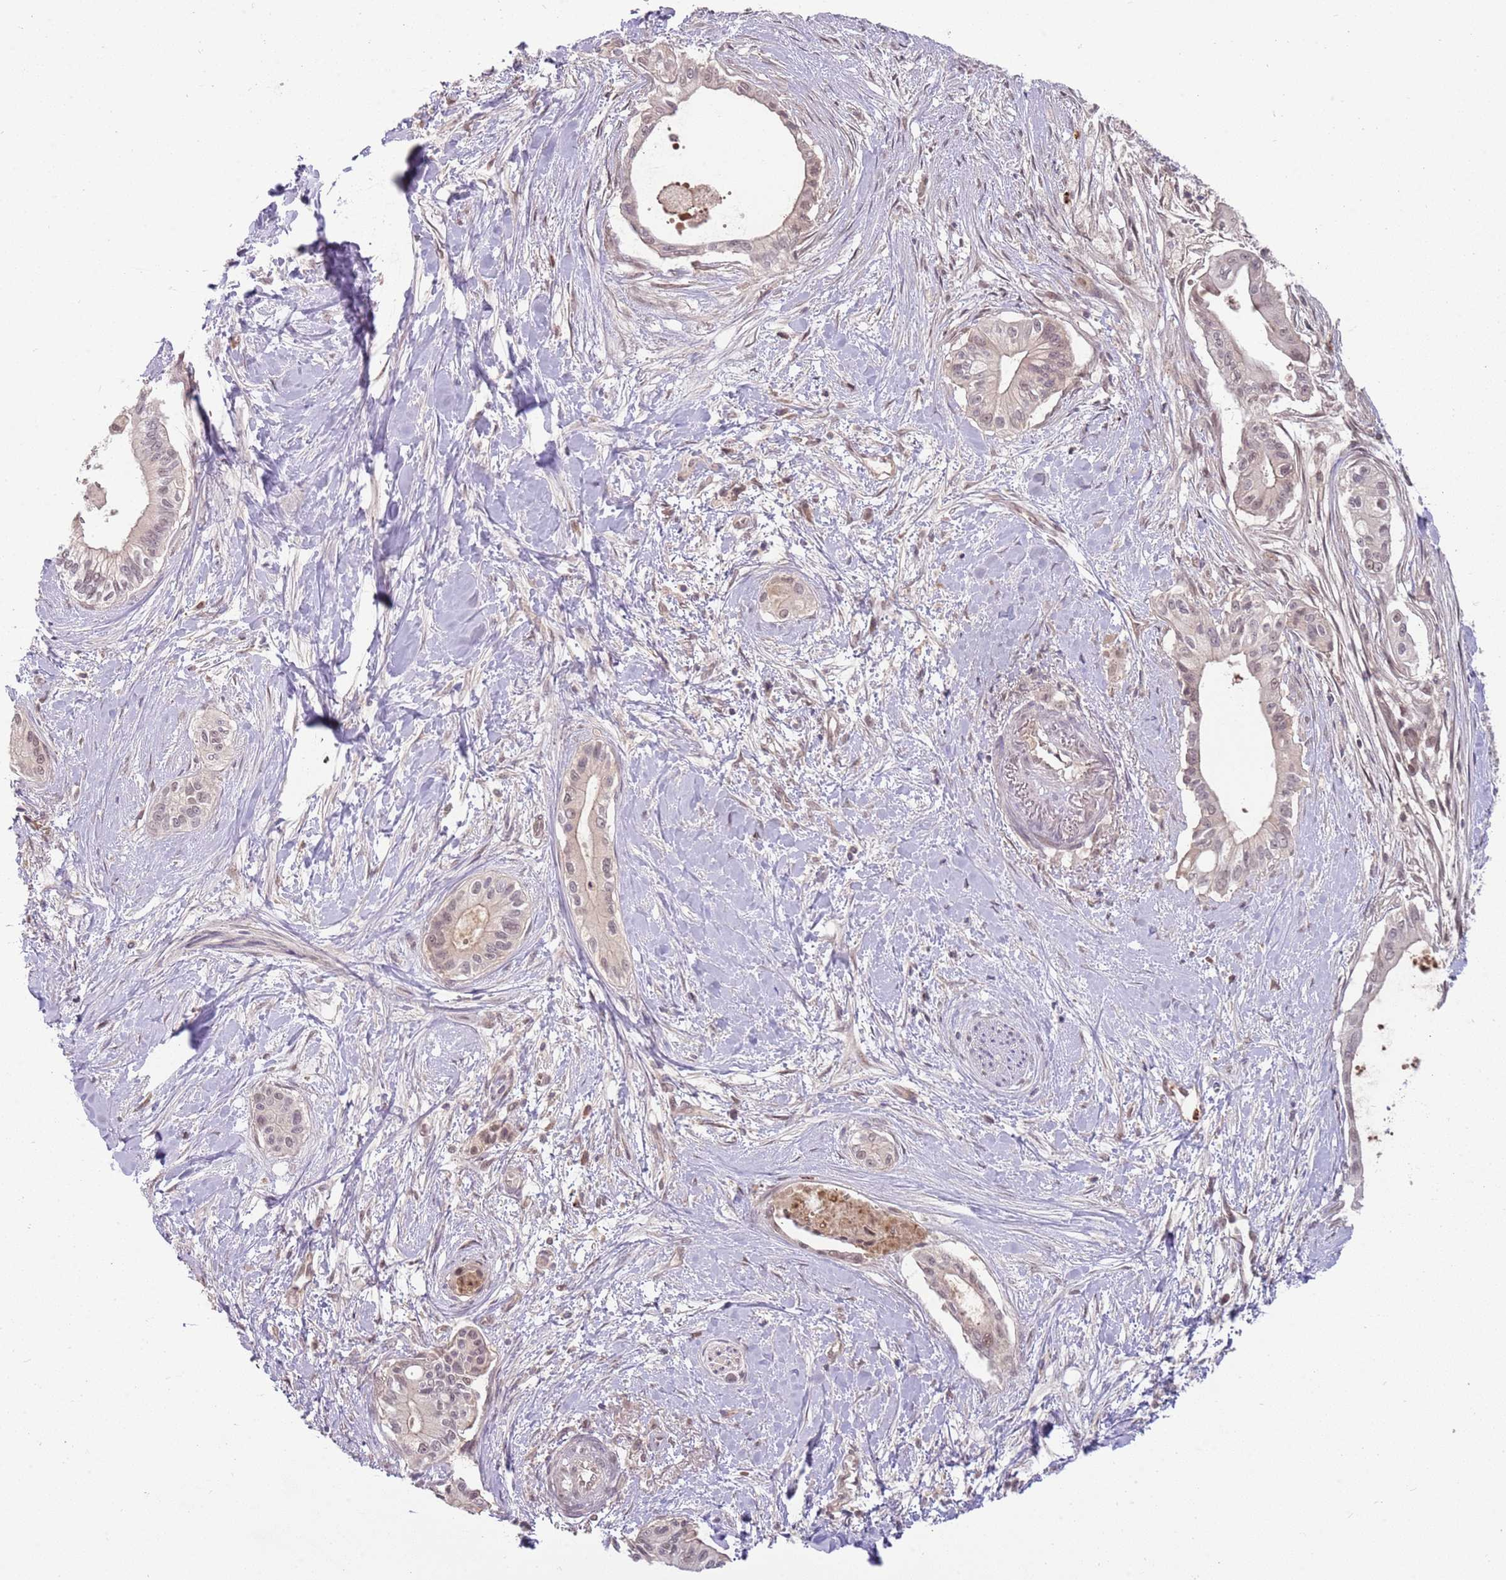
{"staining": {"intensity": "weak", "quantity": ">75%", "location": "cytoplasmic/membranous,nuclear"}, "tissue": "pancreatic cancer", "cell_type": "Tumor cells", "image_type": "cancer", "snomed": [{"axis": "morphology", "description": "Adenocarcinoma, NOS"}, {"axis": "topography", "description": "Pancreas"}], "caption": "Adenocarcinoma (pancreatic) was stained to show a protein in brown. There is low levels of weak cytoplasmic/membranous and nuclear staining in approximately >75% of tumor cells.", "gene": "NBPF6", "patient": {"sex": "male", "age": 78}}